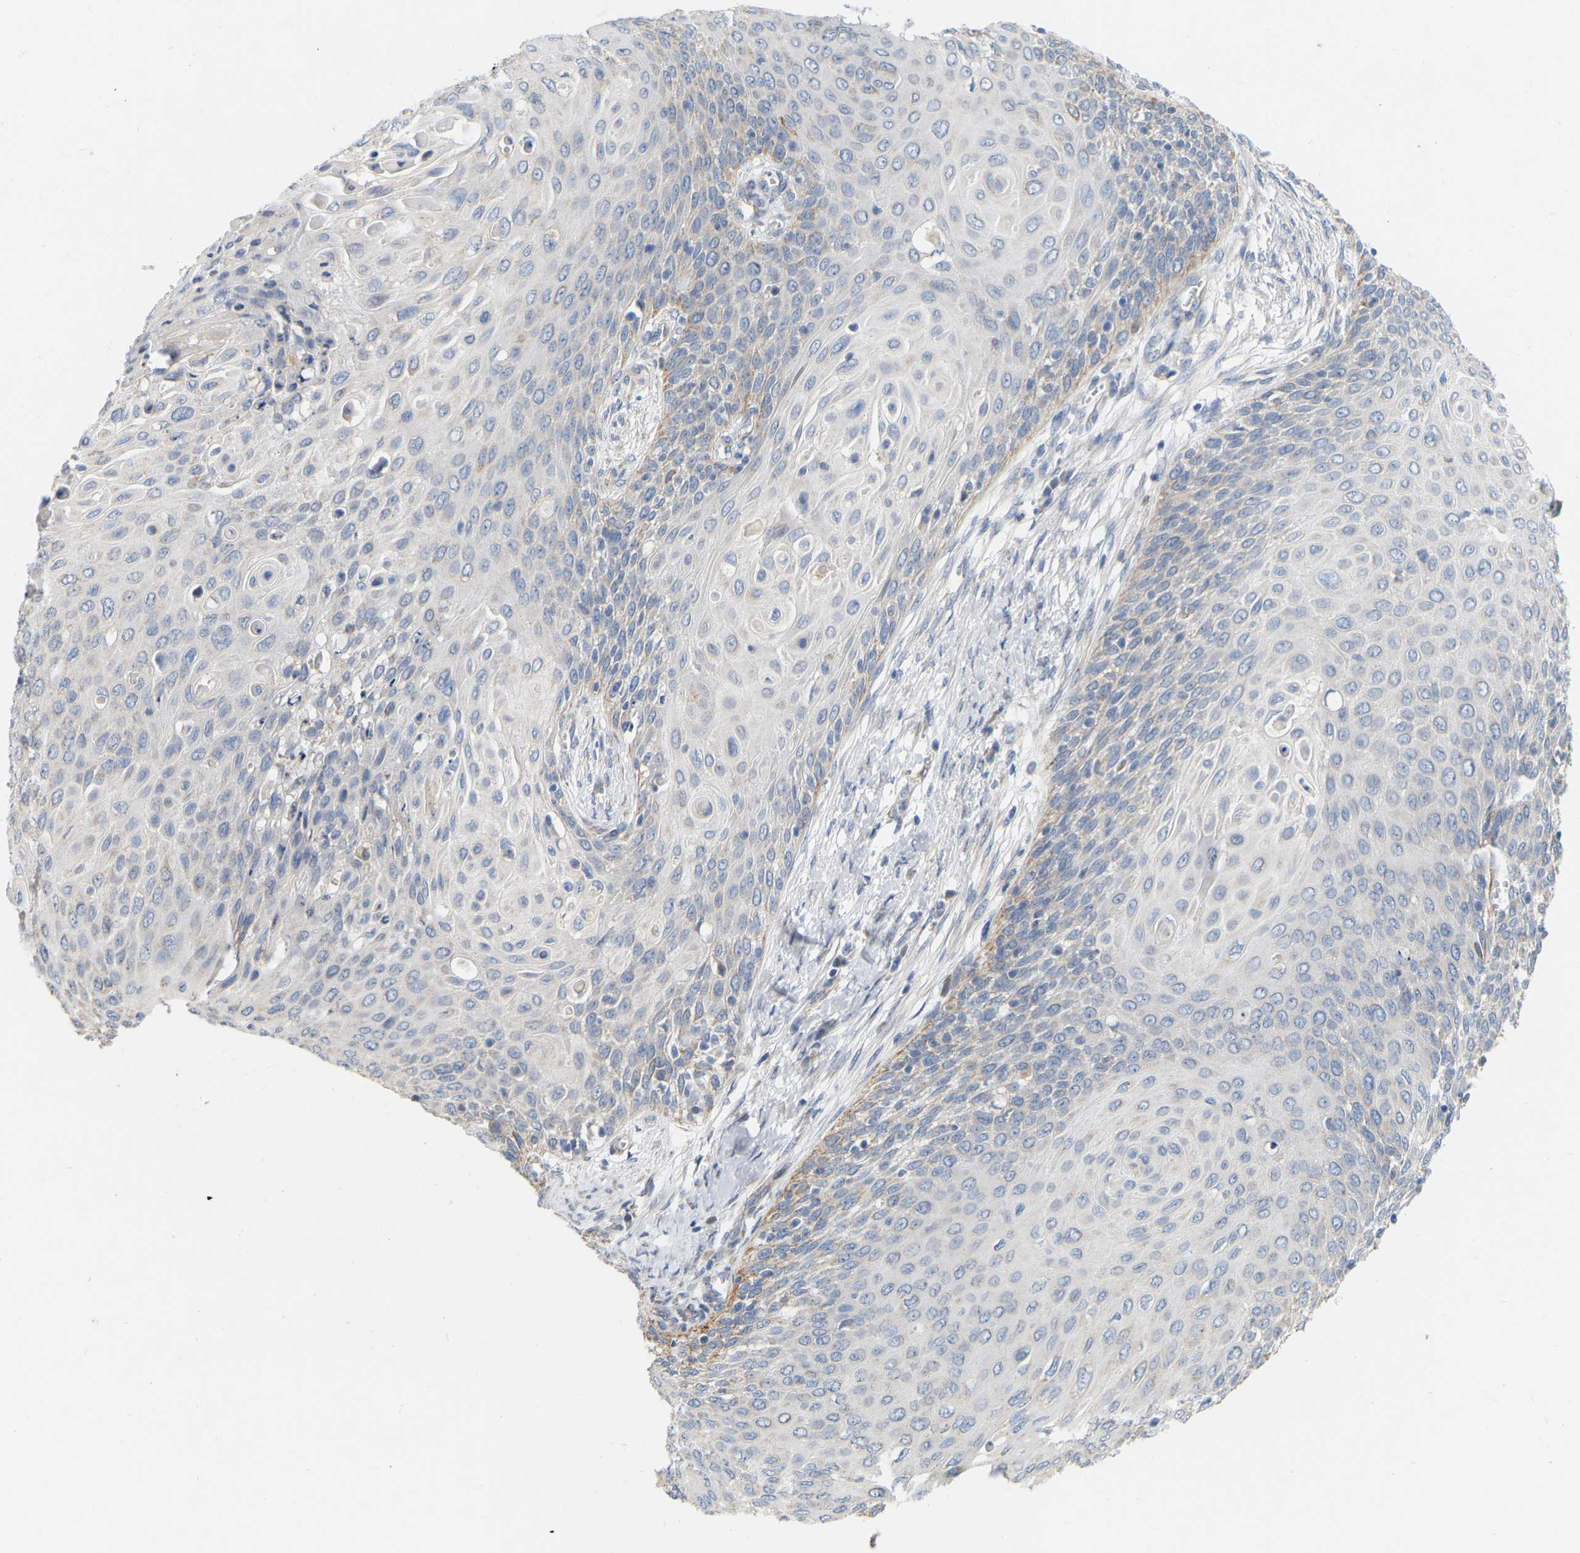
{"staining": {"intensity": "moderate", "quantity": "<25%", "location": "cytoplasmic/membranous"}, "tissue": "cervical cancer", "cell_type": "Tumor cells", "image_type": "cancer", "snomed": [{"axis": "morphology", "description": "Squamous cell carcinoma, NOS"}, {"axis": "topography", "description": "Cervix"}], "caption": "The immunohistochemical stain highlights moderate cytoplasmic/membranous expression in tumor cells of cervical squamous cell carcinoma tissue. The protein of interest is shown in brown color, while the nuclei are stained blue.", "gene": "SSH1", "patient": {"sex": "female", "age": 39}}